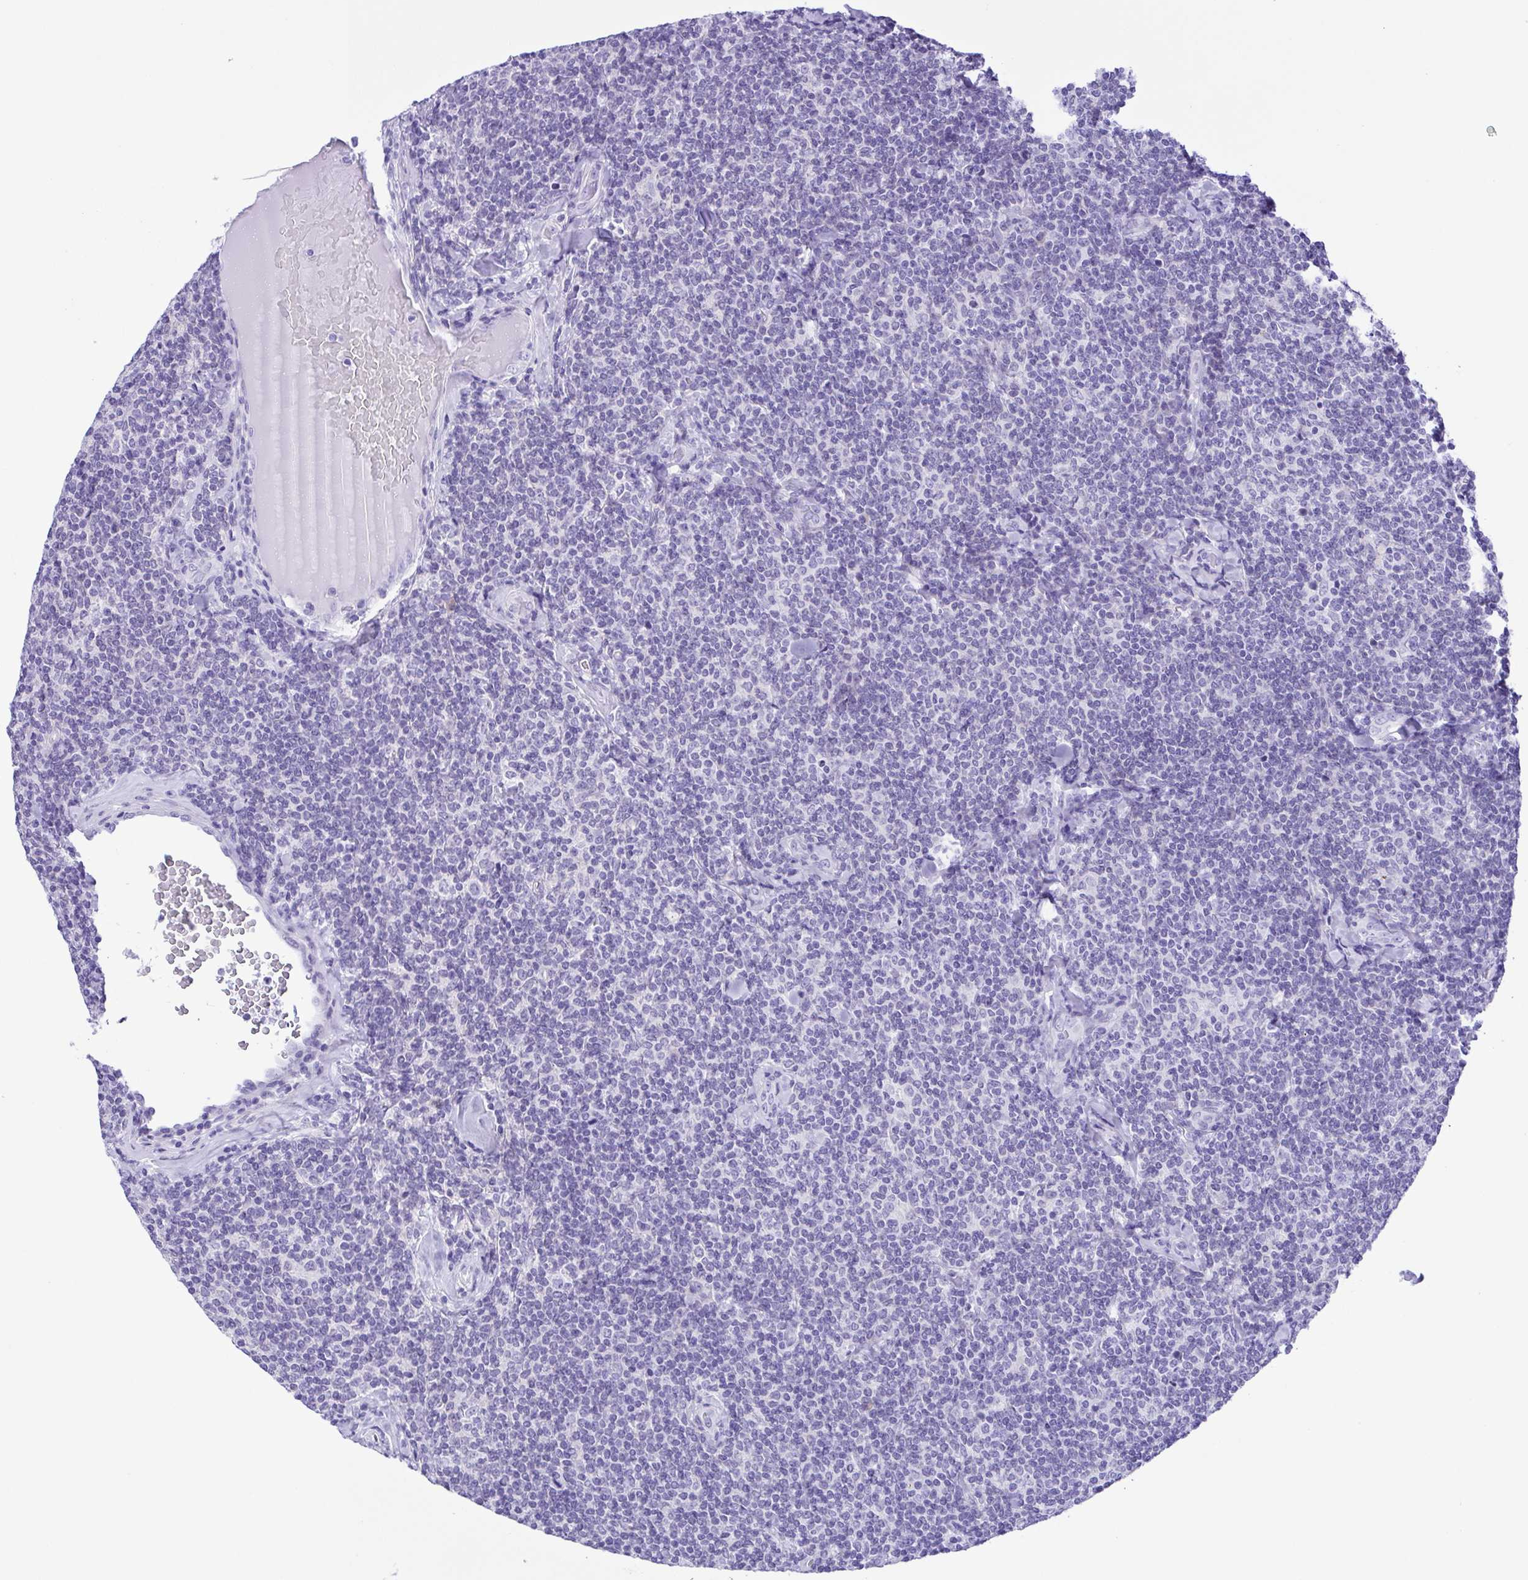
{"staining": {"intensity": "negative", "quantity": "none", "location": "none"}, "tissue": "lymphoma", "cell_type": "Tumor cells", "image_type": "cancer", "snomed": [{"axis": "morphology", "description": "Malignant lymphoma, non-Hodgkin's type, Low grade"}, {"axis": "topography", "description": "Lymph node"}], "caption": "A high-resolution image shows immunohistochemistry staining of lymphoma, which exhibits no significant positivity in tumor cells.", "gene": "PAK3", "patient": {"sex": "female", "age": 56}}